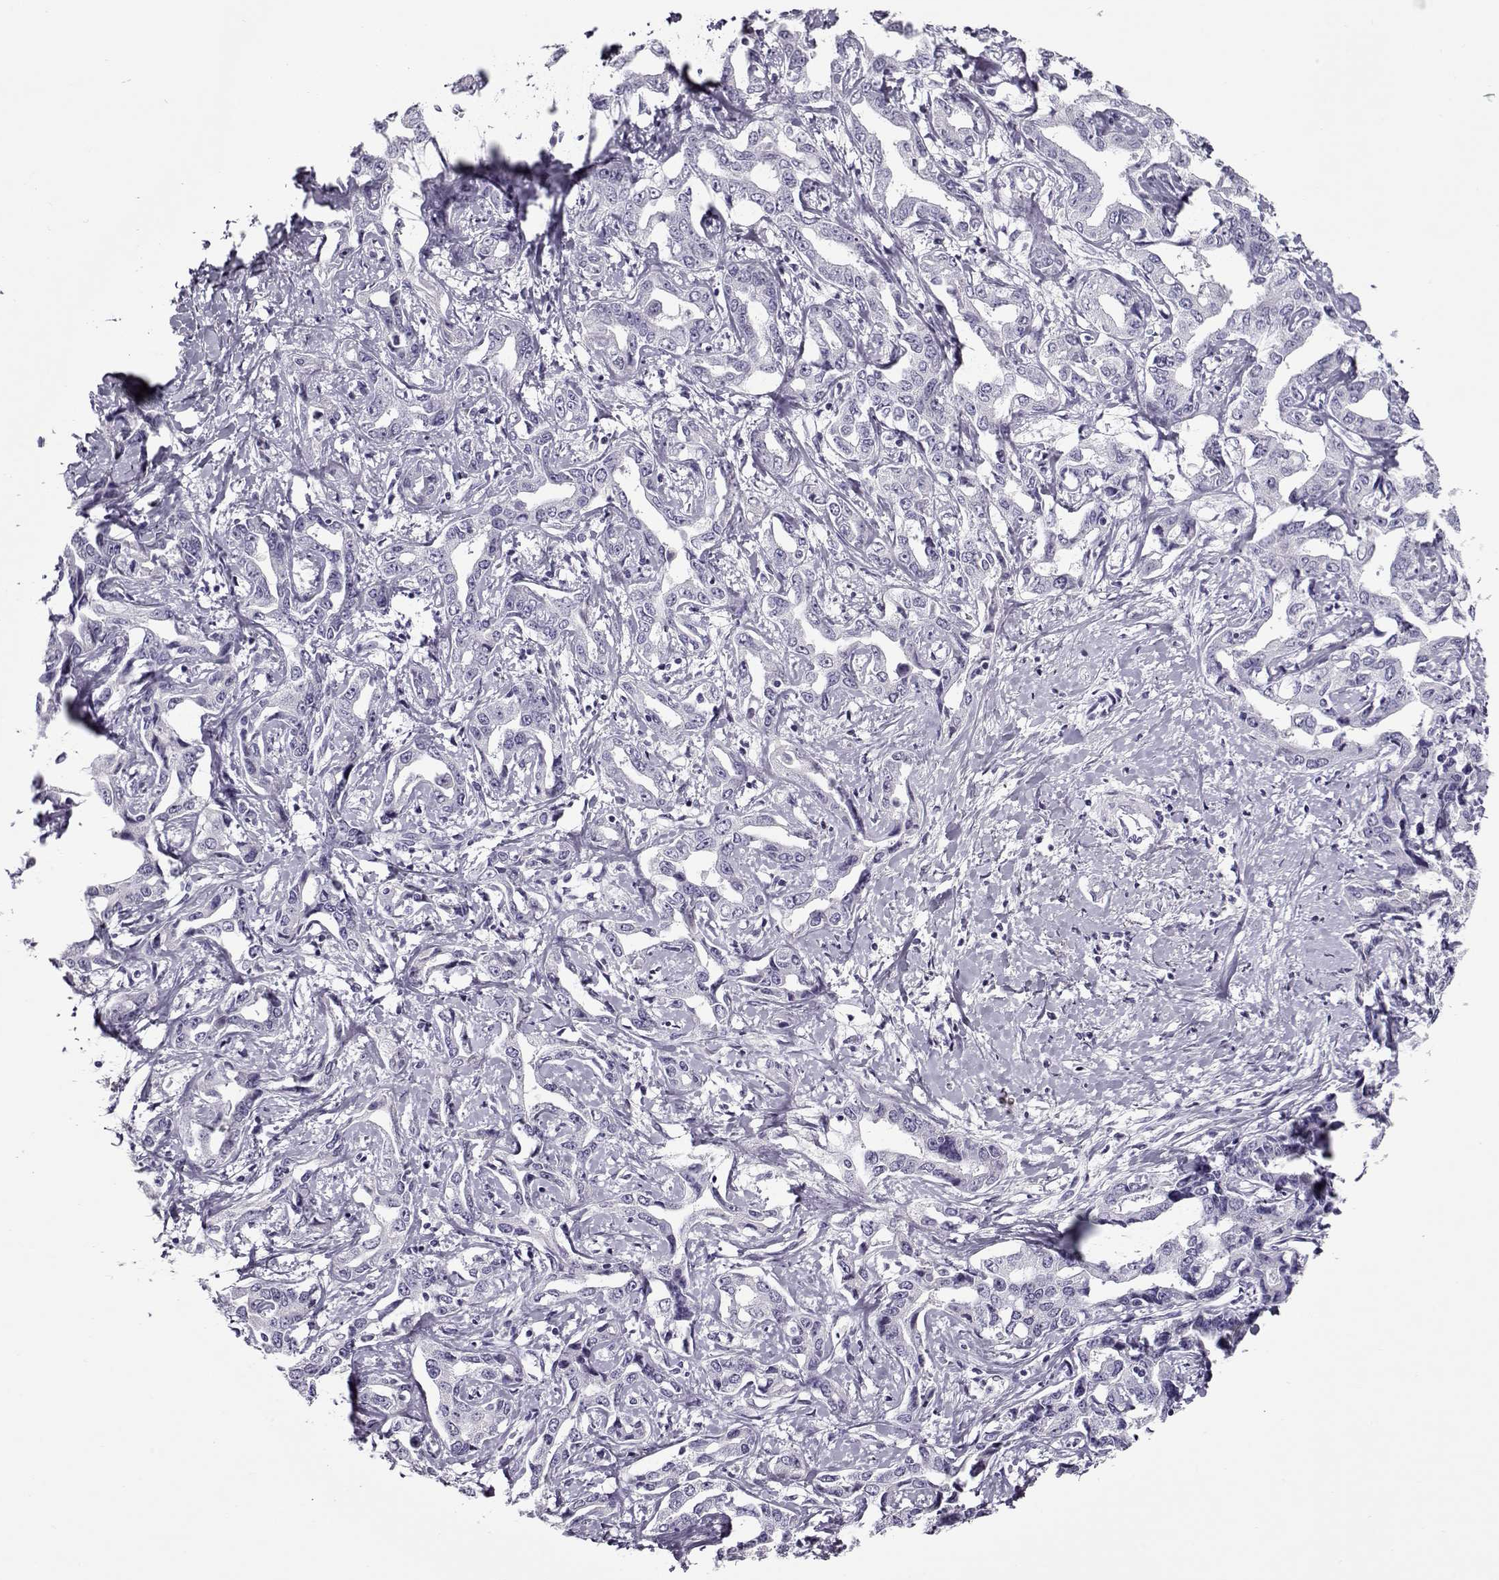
{"staining": {"intensity": "negative", "quantity": "none", "location": "none"}, "tissue": "liver cancer", "cell_type": "Tumor cells", "image_type": "cancer", "snomed": [{"axis": "morphology", "description": "Cholangiocarcinoma"}, {"axis": "topography", "description": "Liver"}], "caption": "An immunohistochemistry image of cholangiocarcinoma (liver) is shown. There is no staining in tumor cells of cholangiocarcinoma (liver).", "gene": "GAGE2A", "patient": {"sex": "male", "age": 59}}